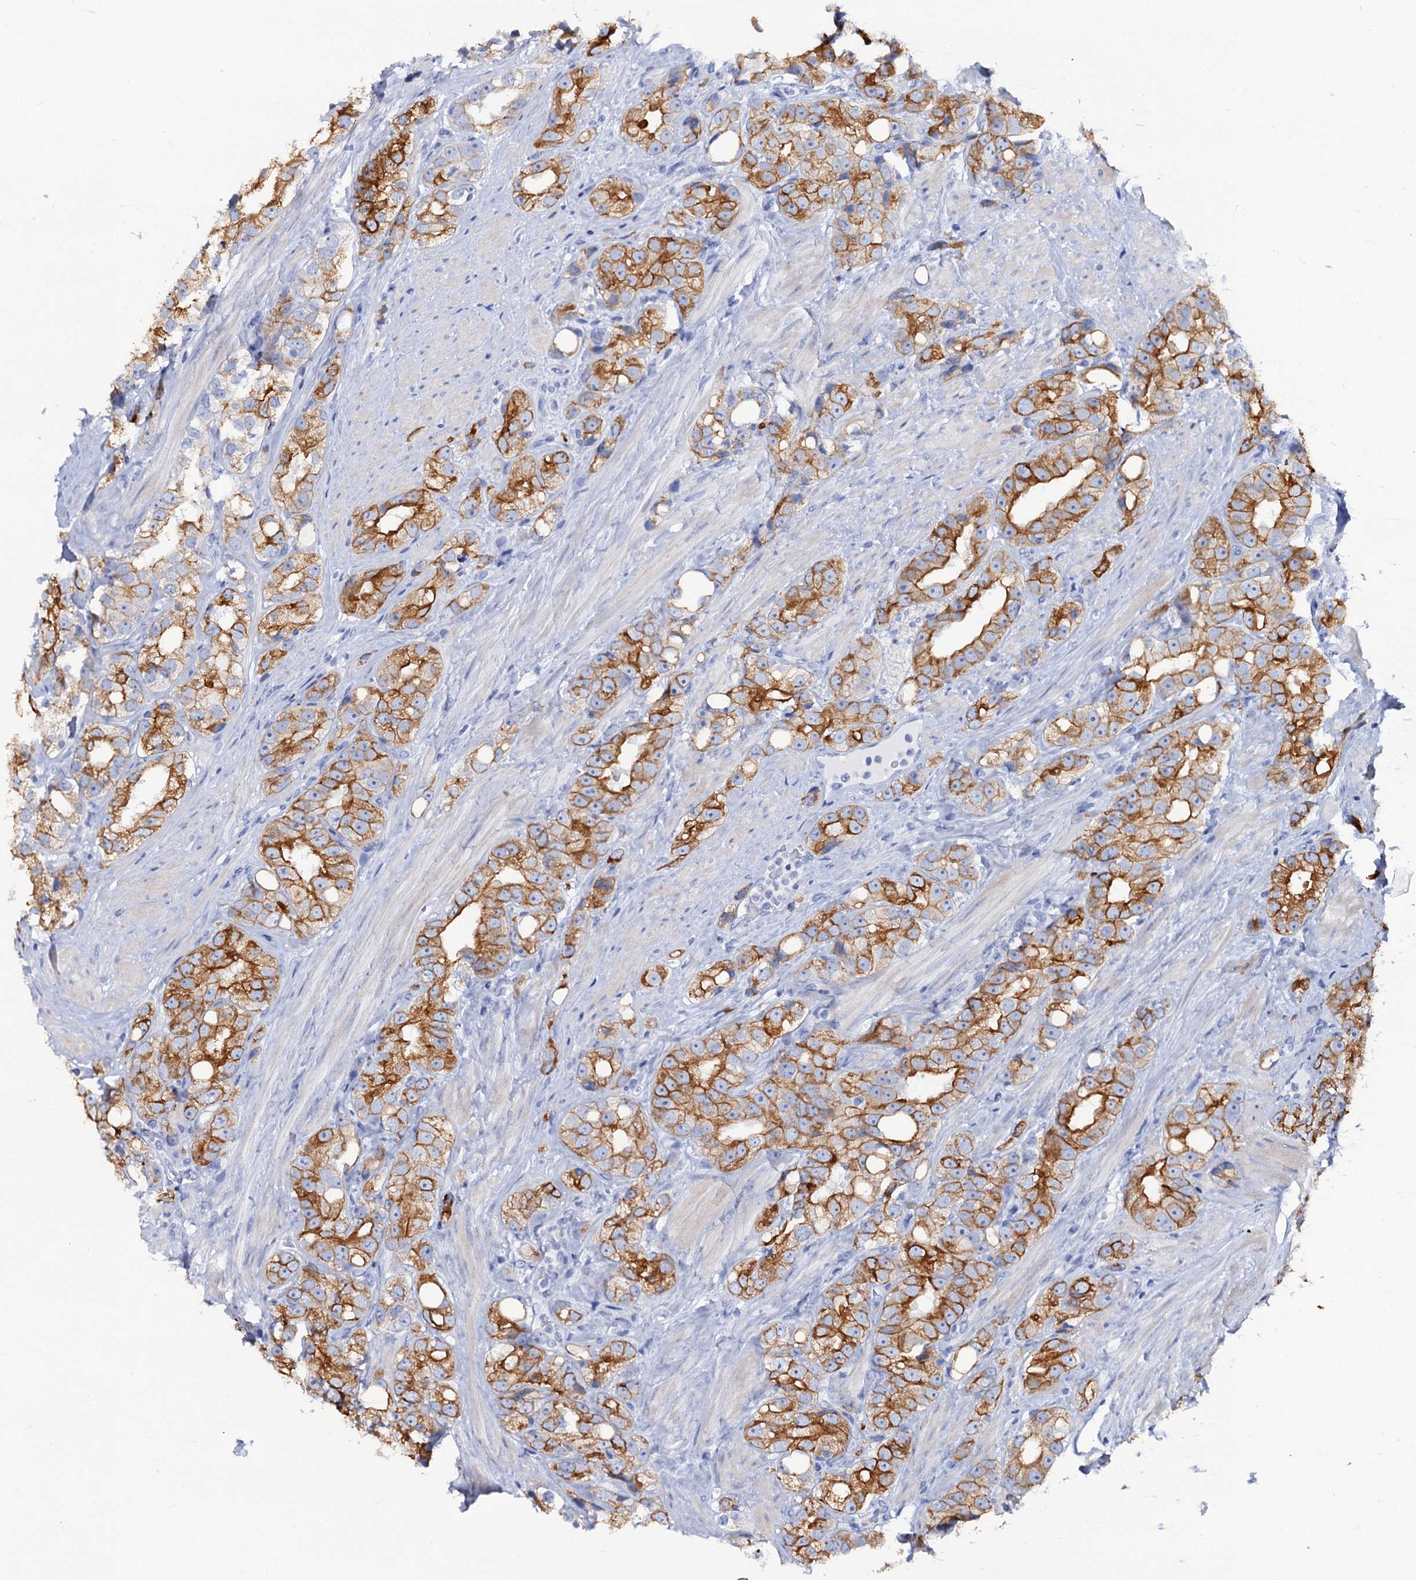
{"staining": {"intensity": "moderate", "quantity": ">75%", "location": "cytoplasmic/membranous"}, "tissue": "prostate cancer", "cell_type": "Tumor cells", "image_type": "cancer", "snomed": [{"axis": "morphology", "description": "Adenocarcinoma, NOS"}, {"axis": "topography", "description": "Prostate"}], "caption": "High-magnification brightfield microscopy of prostate cancer stained with DAB (brown) and counterstained with hematoxylin (blue). tumor cells exhibit moderate cytoplasmic/membranous expression is present in about>75% of cells.", "gene": "RAB3IP", "patient": {"sex": "male", "age": 79}}